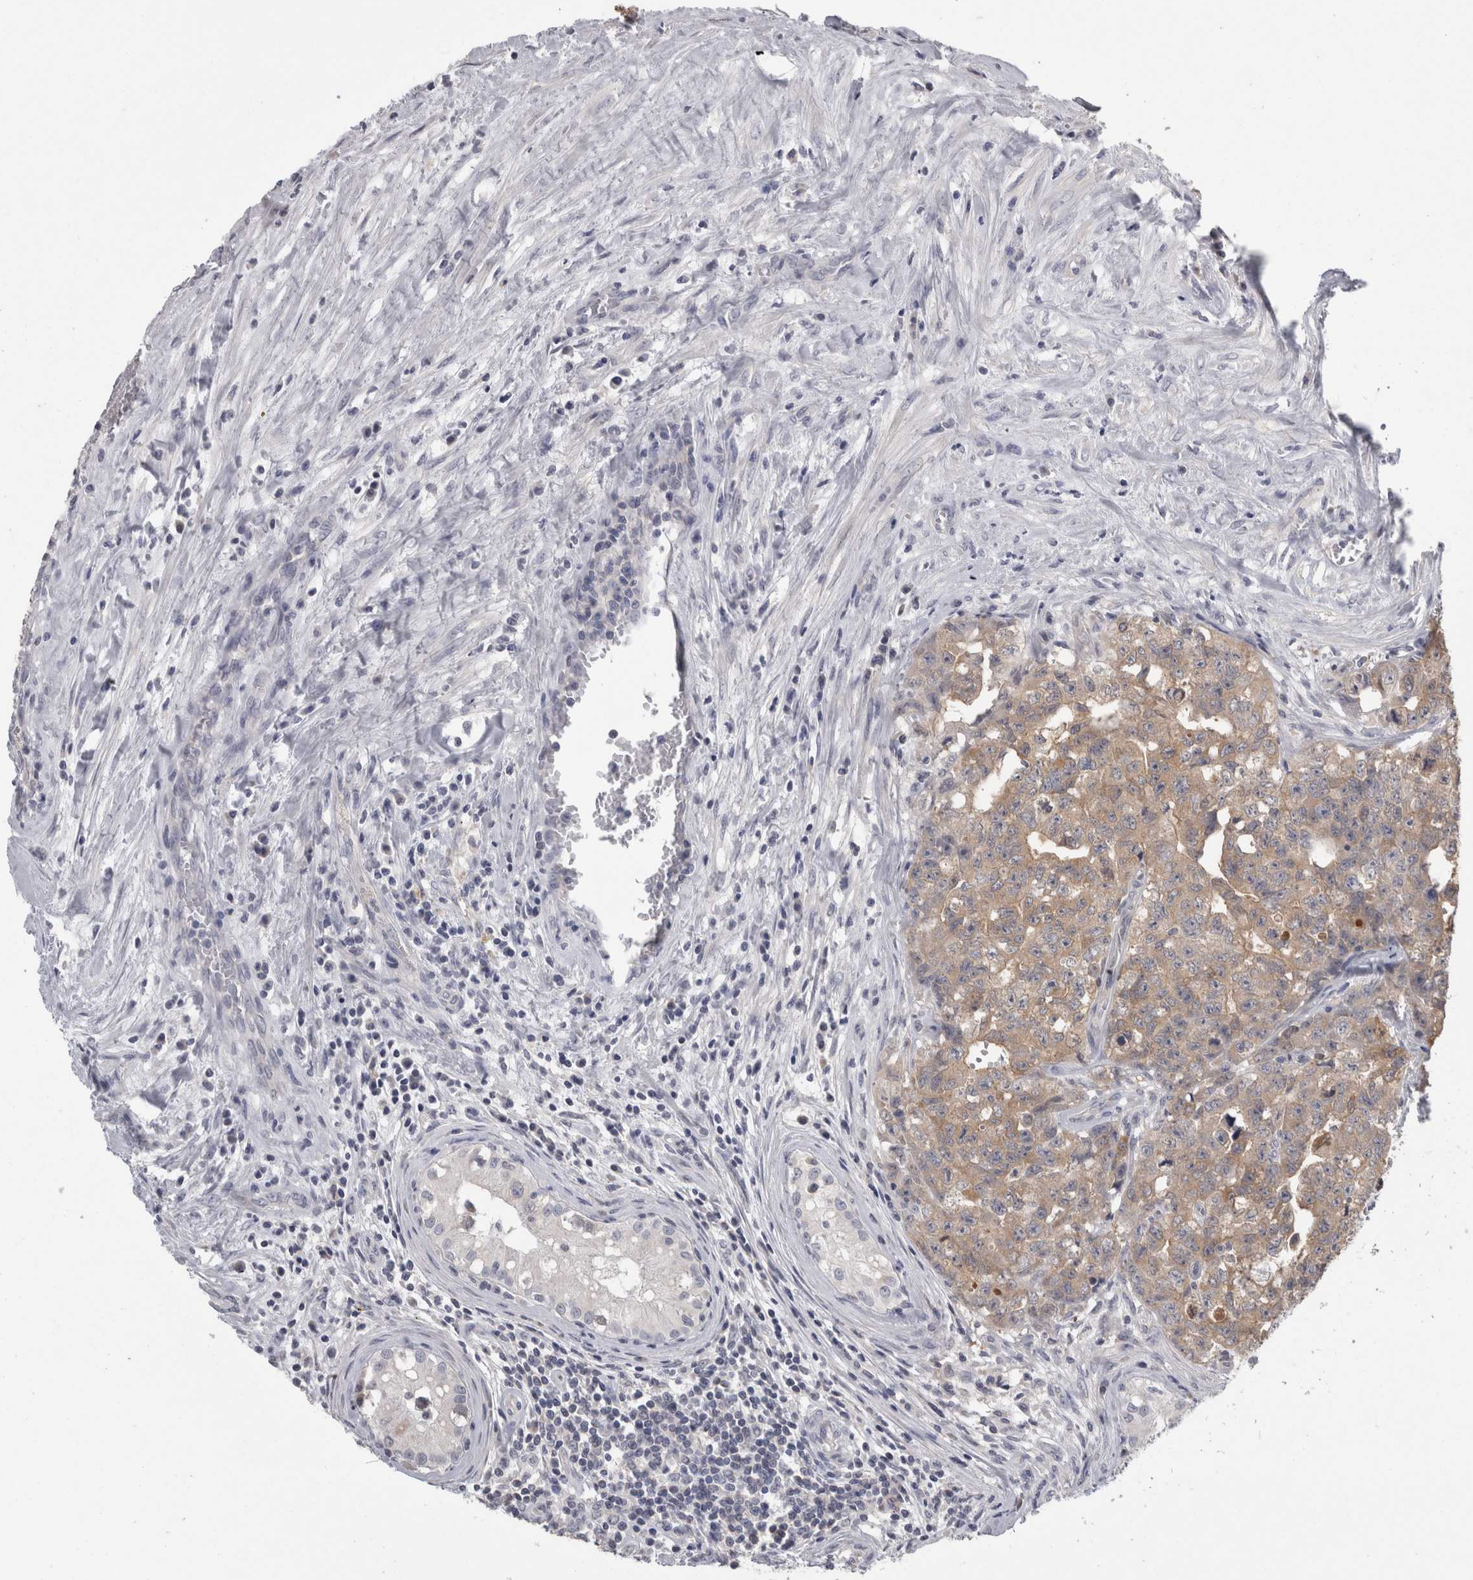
{"staining": {"intensity": "weak", "quantity": ">75%", "location": "cytoplasmic/membranous"}, "tissue": "testis cancer", "cell_type": "Tumor cells", "image_type": "cancer", "snomed": [{"axis": "morphology", "description": "Carcinoma, Embryonal, NOS"}, {"axis": "topography", "description": "Testis"}], "caption": "Immunohistochemical staining of testis embryonal carcinoma shows low levels of weak cytoplasmic/membranous protein positivity in approximately >75% of tumor cells.", "gene": "TCAP", "patient": {"sex": "male", "age": 28}}